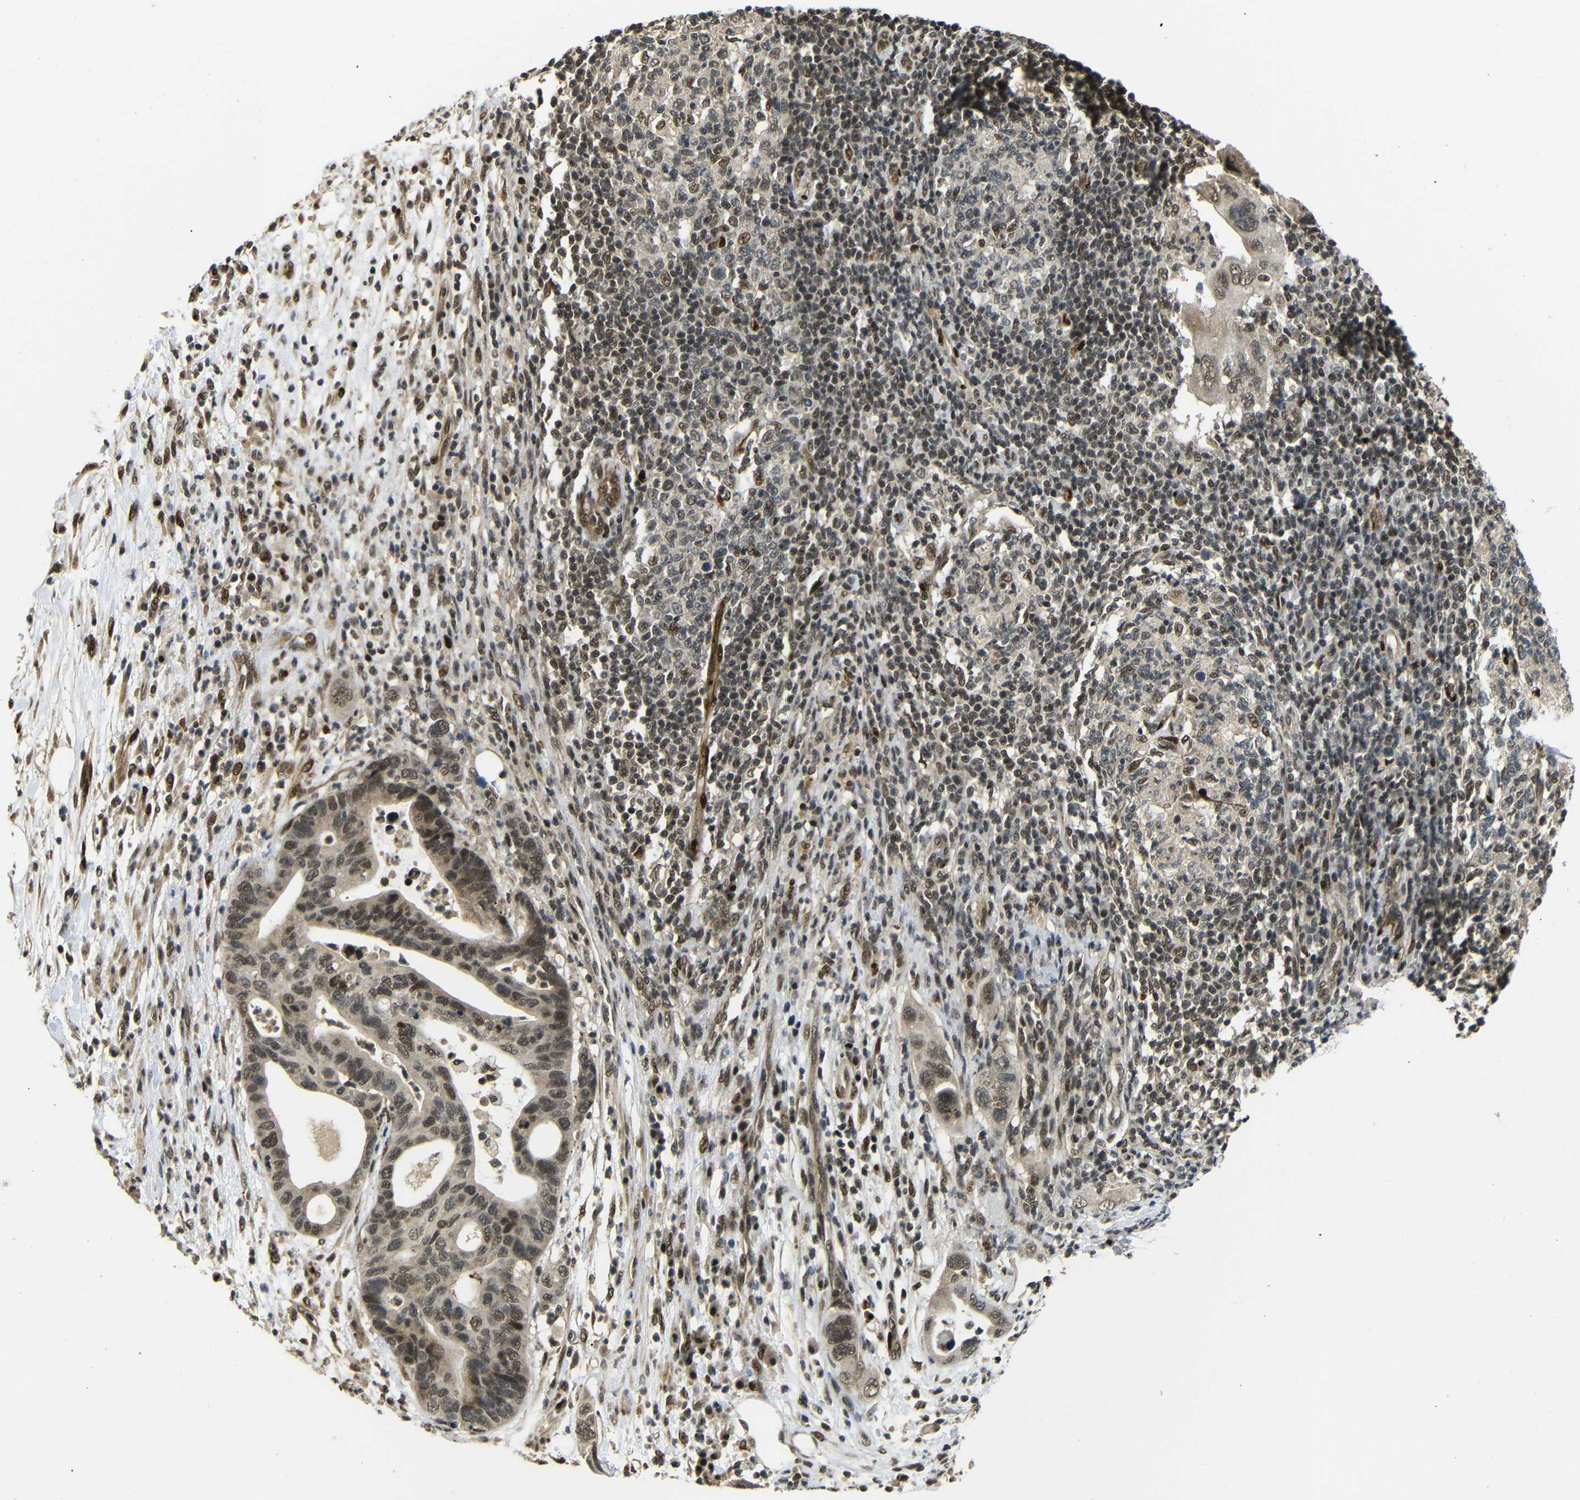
{"staining": {"intensity": "moderate", "quantity": ">75%", "location": "cytoplasmic/membranous,nuclear"}, "tissue": "pancreatic cancer", "cell_type": "Tumor cells", "image_type": "cancer", "snomed": [{"axis": "morphology", "description": "Adenocarcinoma, NOS"}, {"axis": "topography", "description": "Pancreas"}], "caption": "Immunohistochemical staining of pancreatic cancer (adenocarcinoma) shows moderate cytoplasmic/membranous and nuclear protein positivity in about >75% of tumor cells.", "gene": "TBX2", "patient": {"sex": "female", "age": 71}}